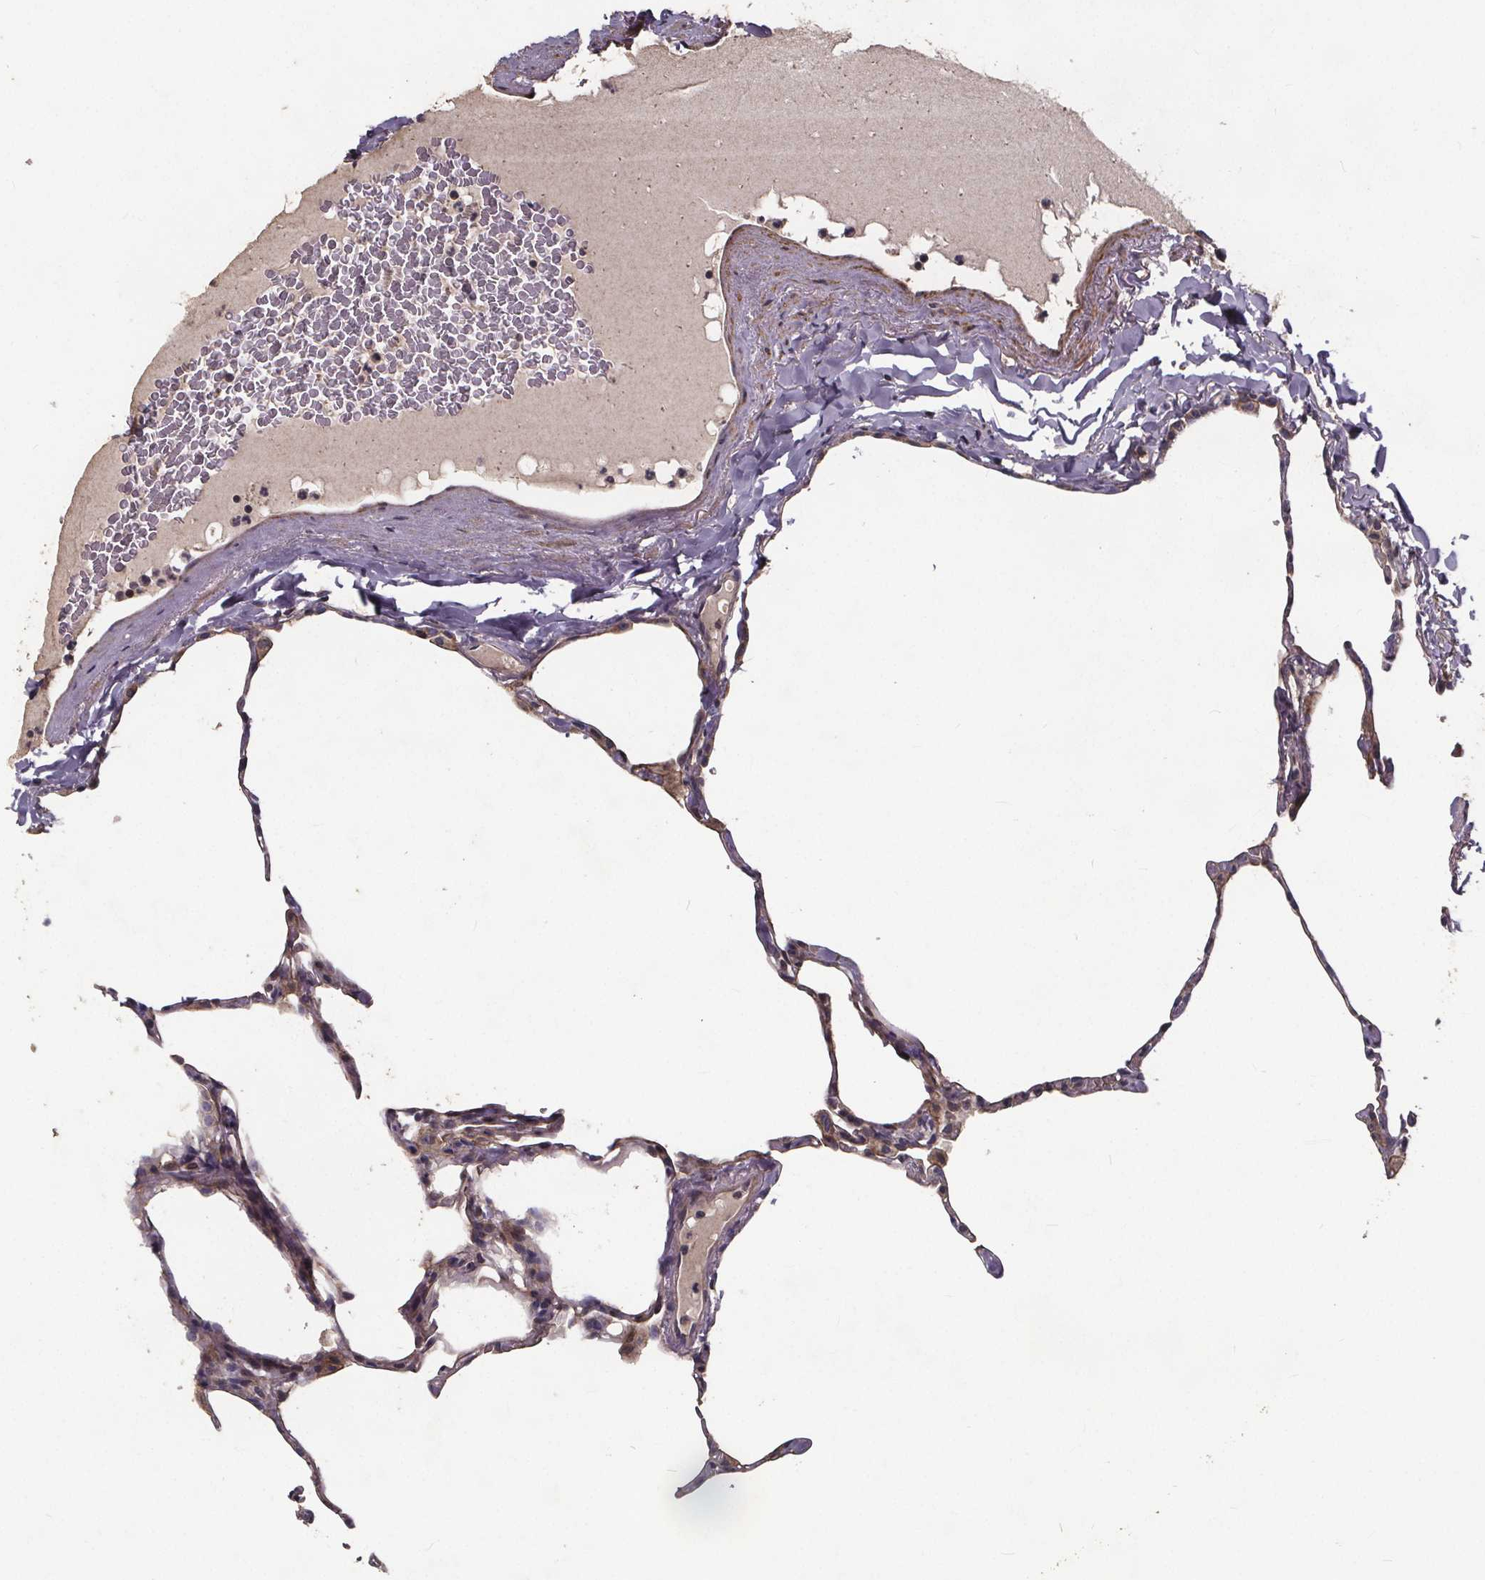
{"staining": {"intensity": "weak", "quantity": "25%-75%", "location": "cytoplasmic/membranous"}, "tissue": "lung", "cell_type": "Alveolar cells", "image_type": "normal", "snomed": [{"axis": "morphology", "description": "Normal tissue, NOS"}, {"axis": "topography", "description": "Lung"}], "caption": "A brown stain highlights weak cytoplasmic/membranous positivity of a protein in alveolar cells of normal lung. Immunohistochemistry (ihc) stains the protein of interest in brown and the nuclei are stained blue.", "gene": "YME1L1", "patient": {"sex": "male", "age": 65}}